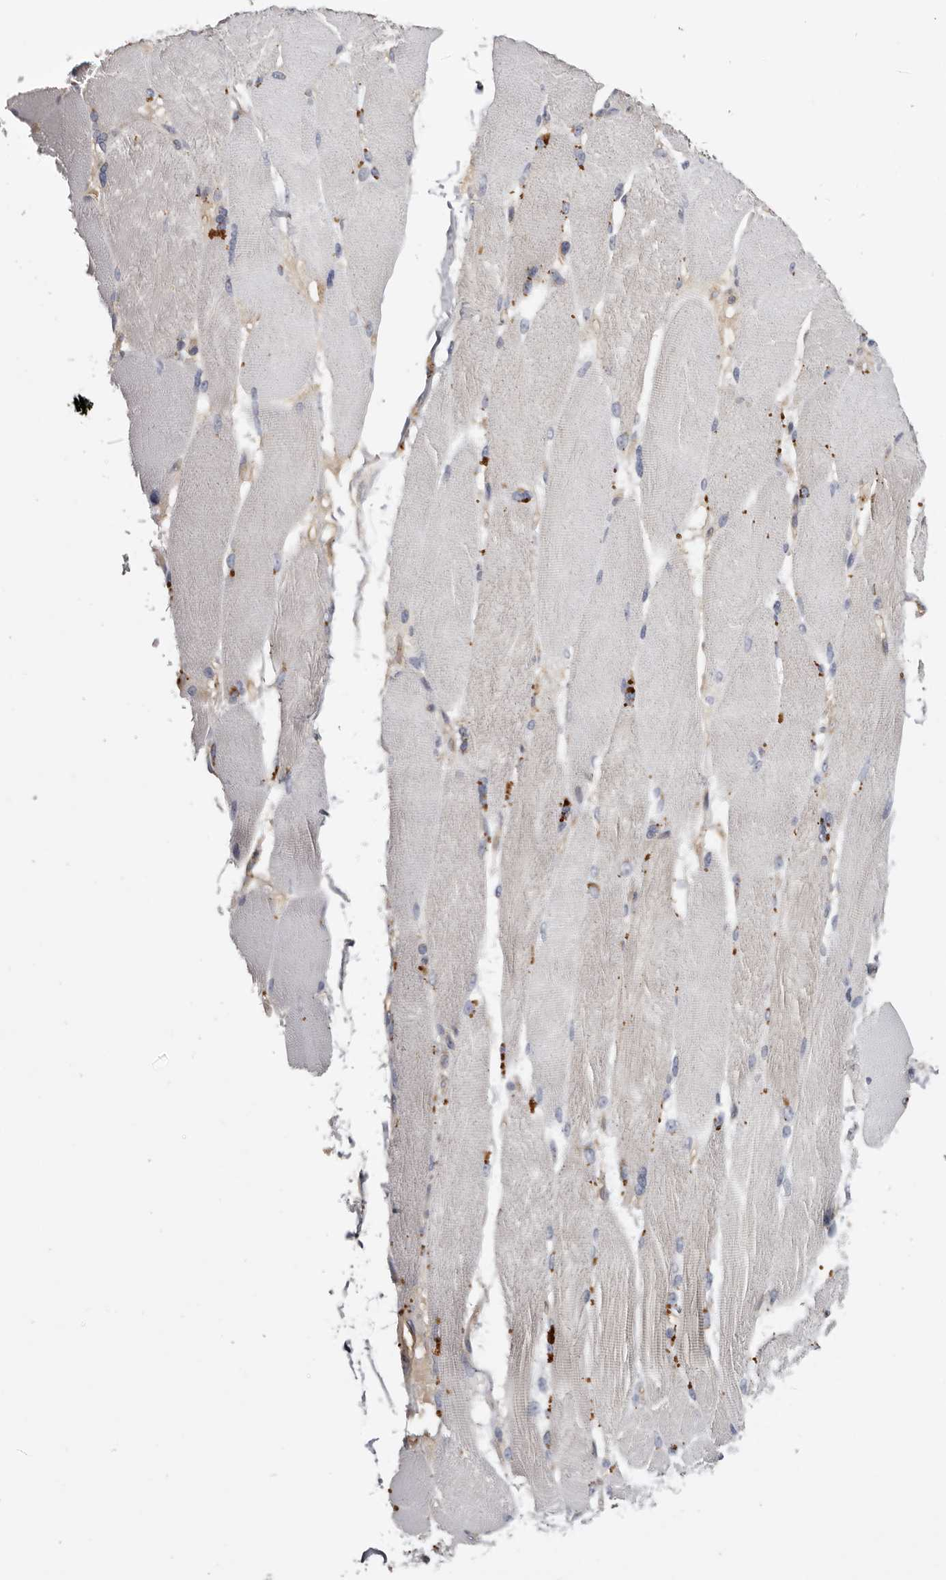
{"staining": {"intensity": "weak", "quantity": "<25%", "location": "cytoplasmic/membranous"}, "tissue": "skeletal muscle", "cell_type": "Myocytes", "image_type": "normal", "snomed": [{"axis": "morphology", "description": "Normal tissue, NOS"}, {"axis": "topography", "description": "Skin"}, {"axis": "topography", "description": "Skeletal muscle"}], "caption": "Image shows no significant protein expression in myocytes of unremarkable skeletal muscle. Nuclei are stained in blue.", "gene": "INKA2", "patient": {"sex": "male", "age": 83}}